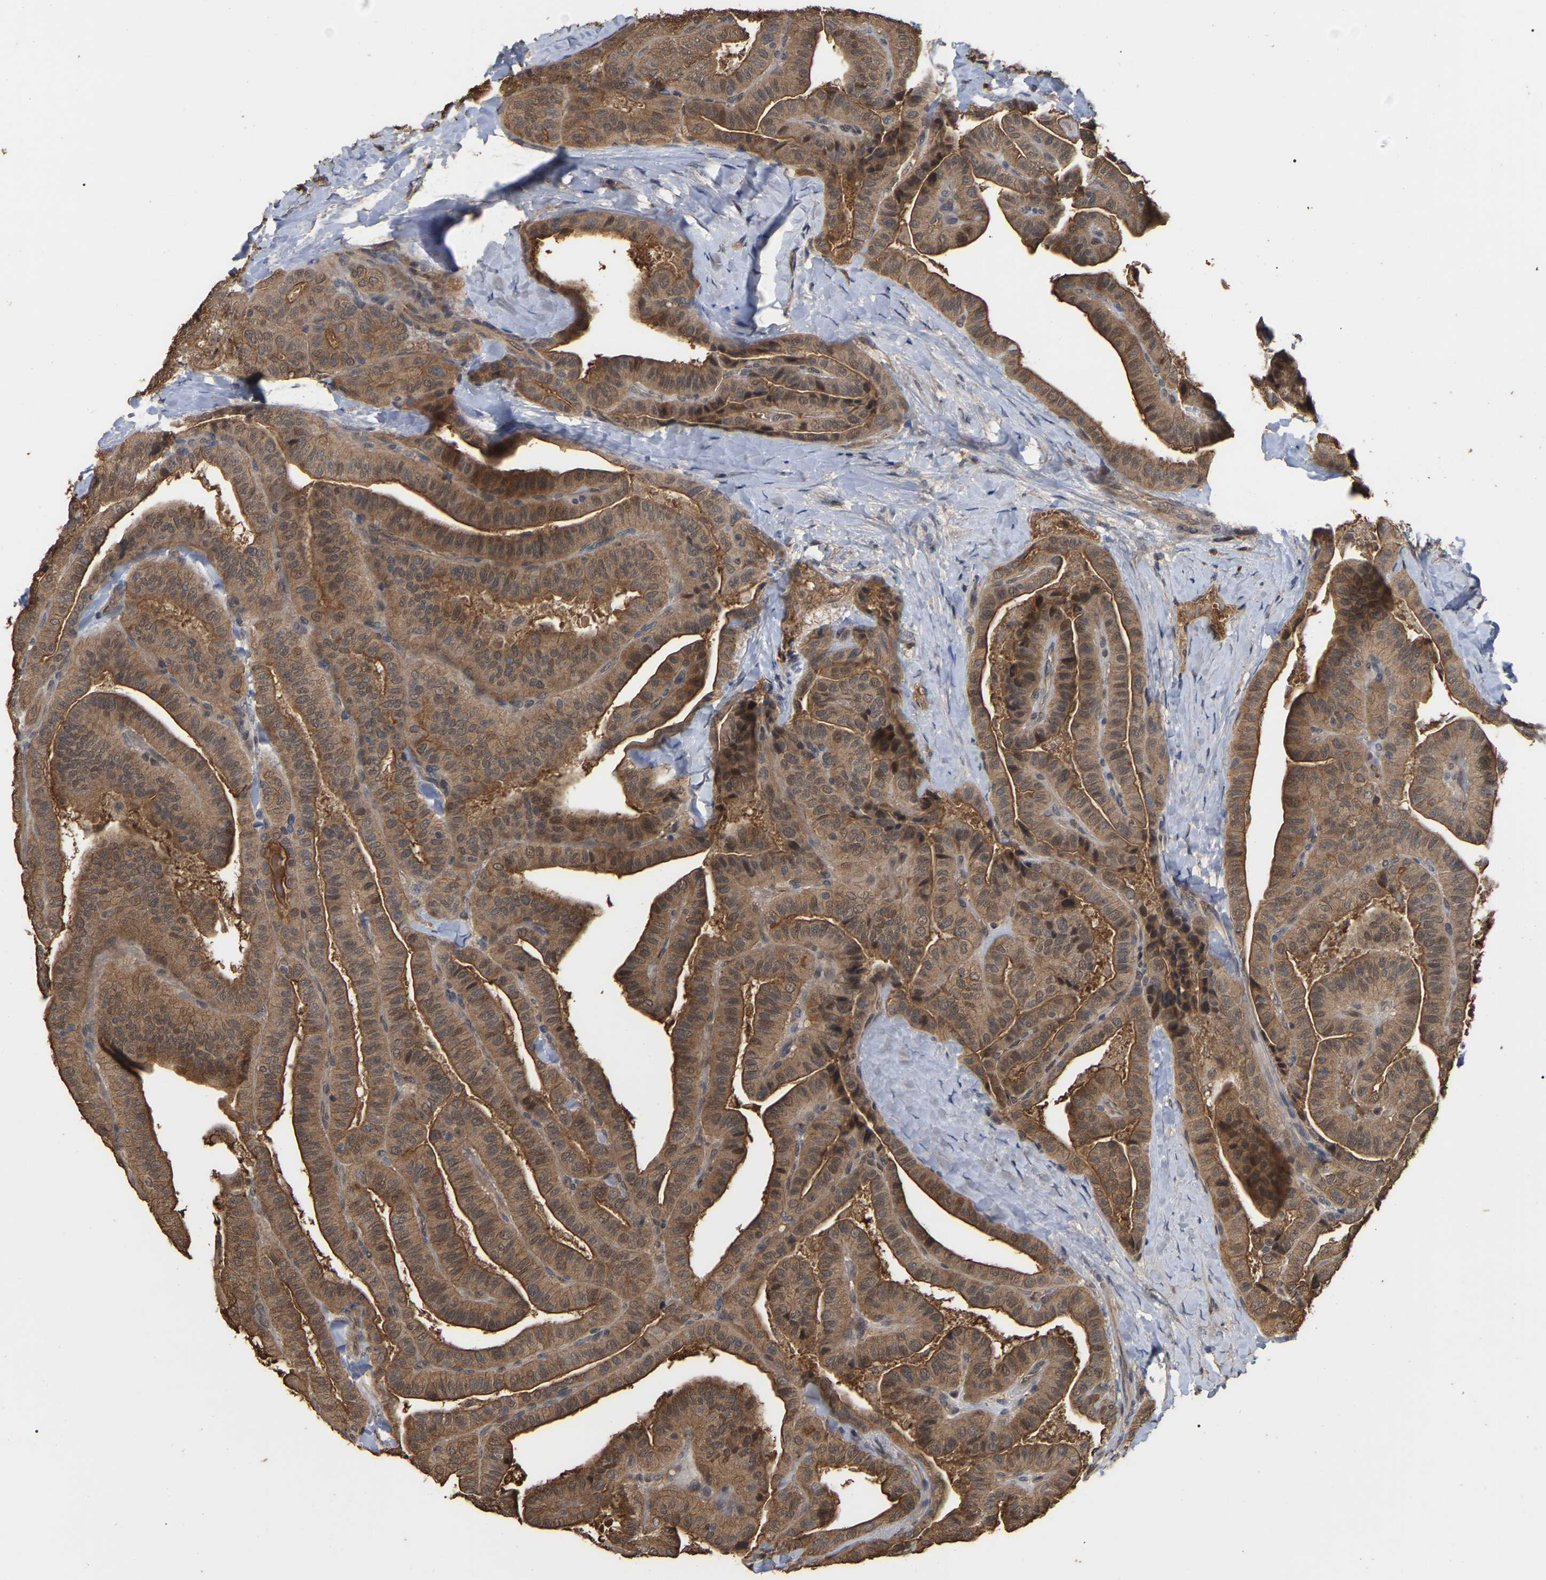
{"staining": {"intensity": "moderate", "quantity": ">75%", "location": "cytoplasmic/membranous"}, "tissue": "thyroid cancer", "cell_type": "Tumor cells", "image_type": "cancer", "snomed": [{"axis": "morphology", "description": "Papillary adenocarcinoma, NOS"}, {"axis": "topography", "description": "Thyroid gland"}], "caption": "About >75% of tumor cells in human thyroid papillary adenocarcinoma display moderate cytoplasmic/membranous protein positivity as visualized by brown immunohistochemical staining.", "gene": "FAM219A", "patient": {"sex": "male", "age": 77}}